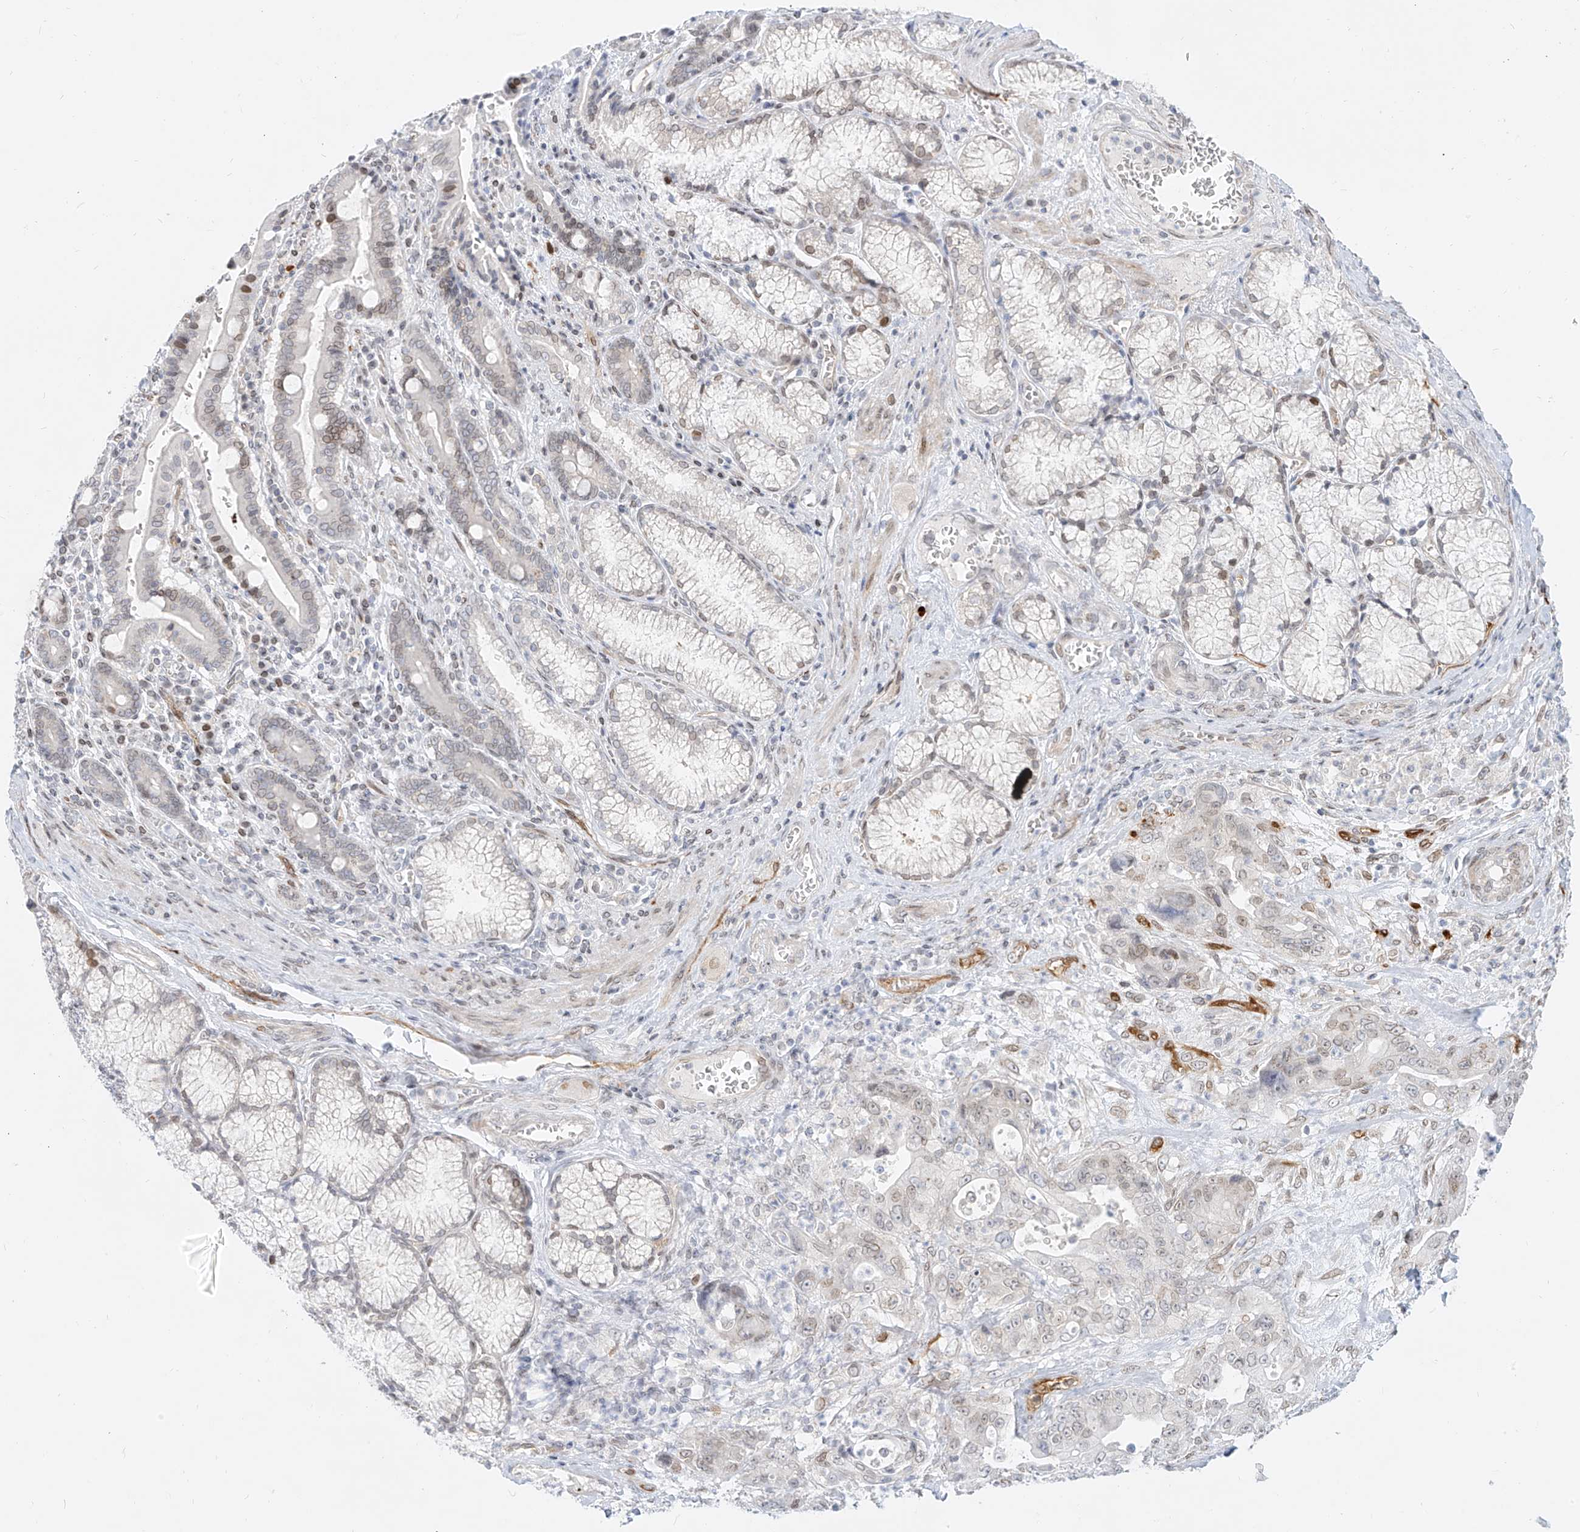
{"staining": {"intensity": "weak", "quantity": "<25%", "location": "nuclear"}, "tissue": "pancreatic cancer", "cell_type": "Tumor cells", "image_type": "cancer", "snomed": [{"axis": "morphology", "description": "Adenocarcinoma, NOS"}, {"axis": "topography", "description": "Pancreas"}], "caption": "Tumor cells are negative for protein expression in human pancreatic cancer.", "gene": "NHSL1", "patient": {"sex": "male", "age": 70}}